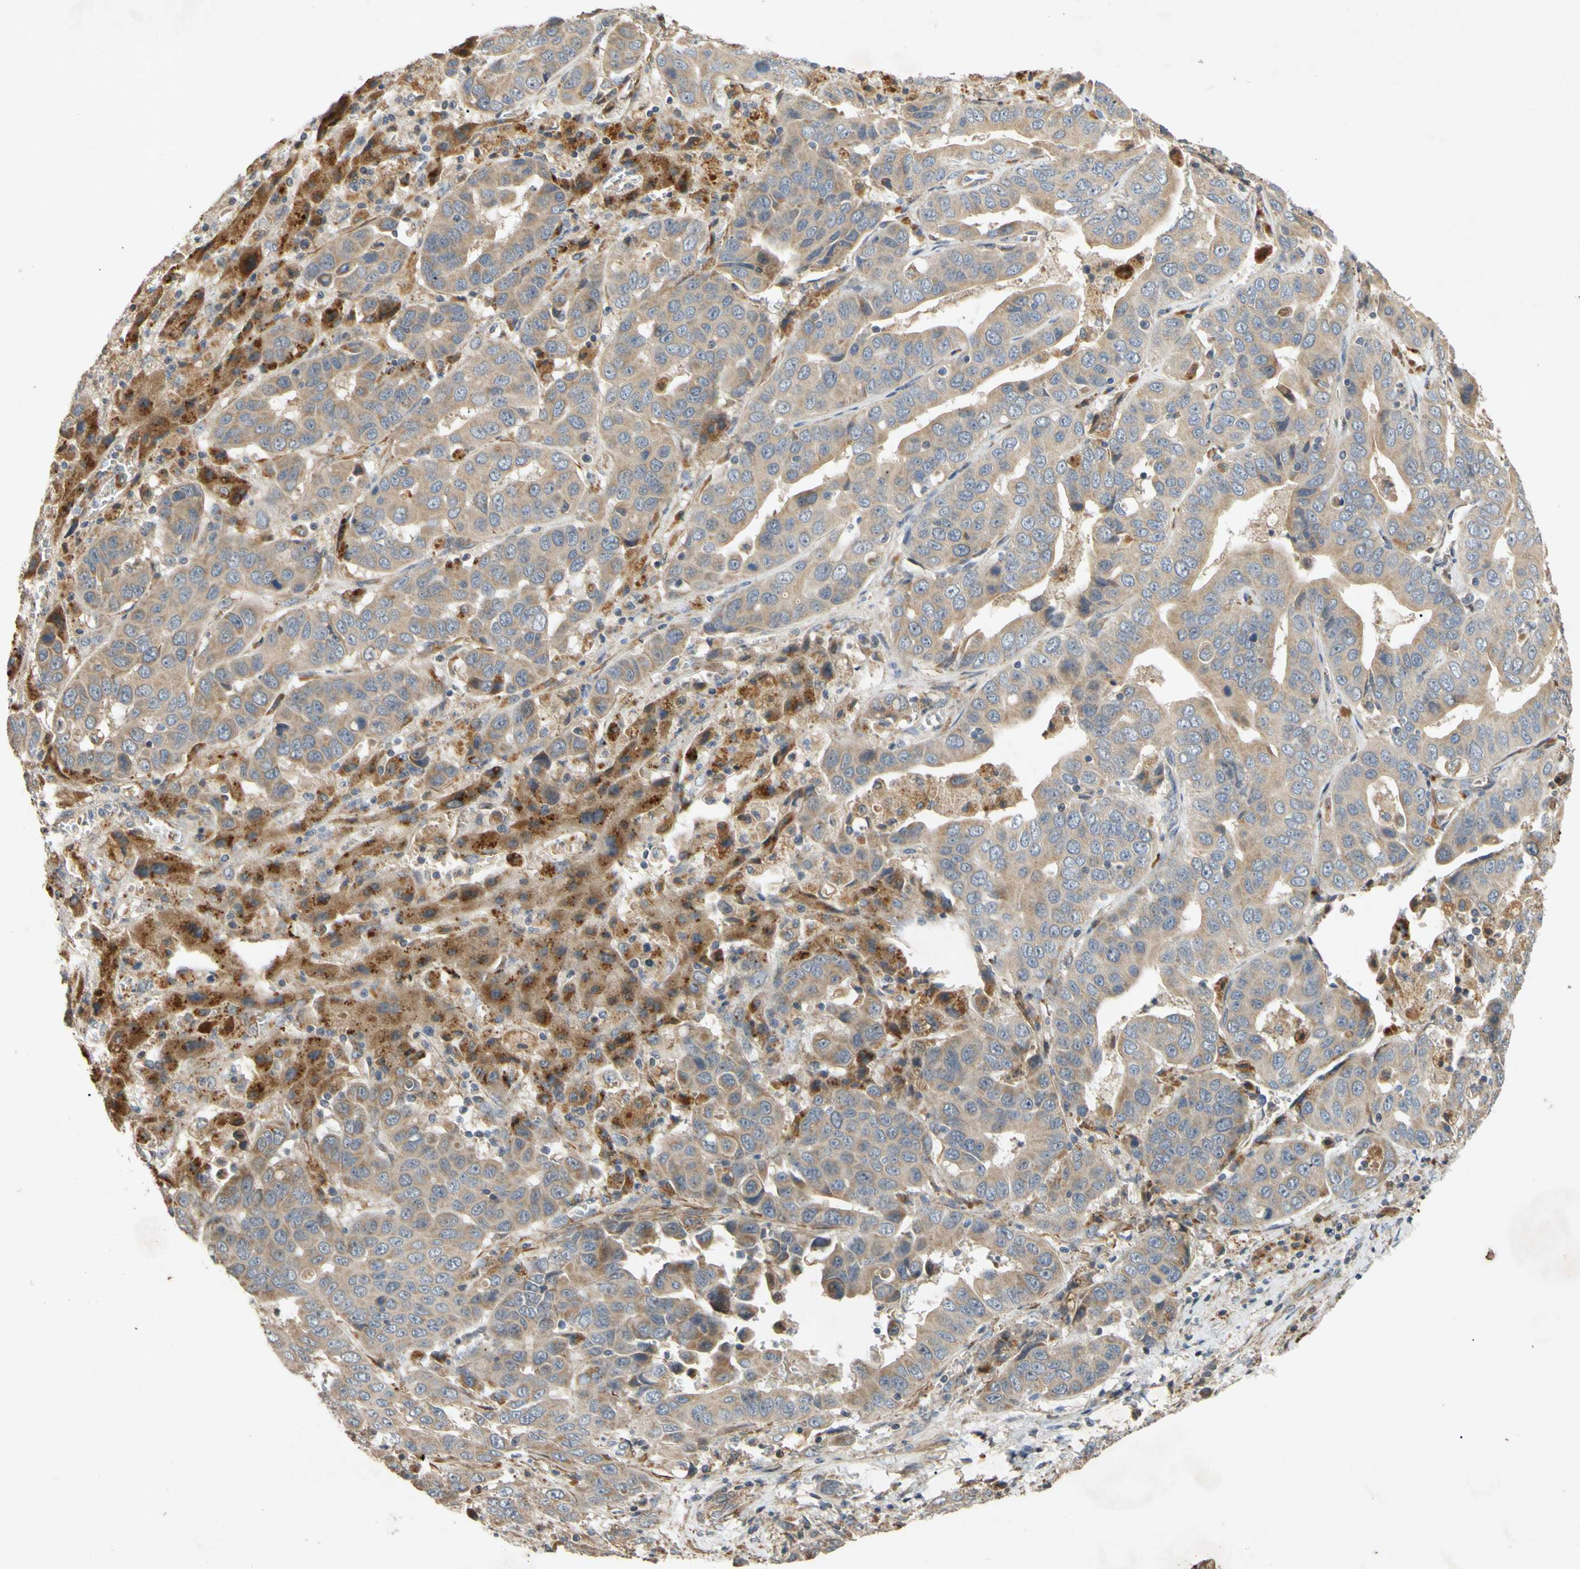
{"staining": {"intensity": "moderate", "quantity": "25%-75%", "location": "cytoplasmic/membranous"}, "tissue": "liver cancer", "cell_type": "Tumor cells", "image_type": "cancer", "snomed": [{"axis": "morphology", "description": "Cholangiocarcinoma"}, {"axis": "topography", "description": "Liver"}], "caption": "This photomicrograph shows IHC staining of liver cancer (cholangiocarcinoma), with medium moderate cytoplasmic/membranous expression in approximately 25%-75% of tumor cells.", "gene": "PARD6A", "patient": {"sex": "female", "age": 52}}